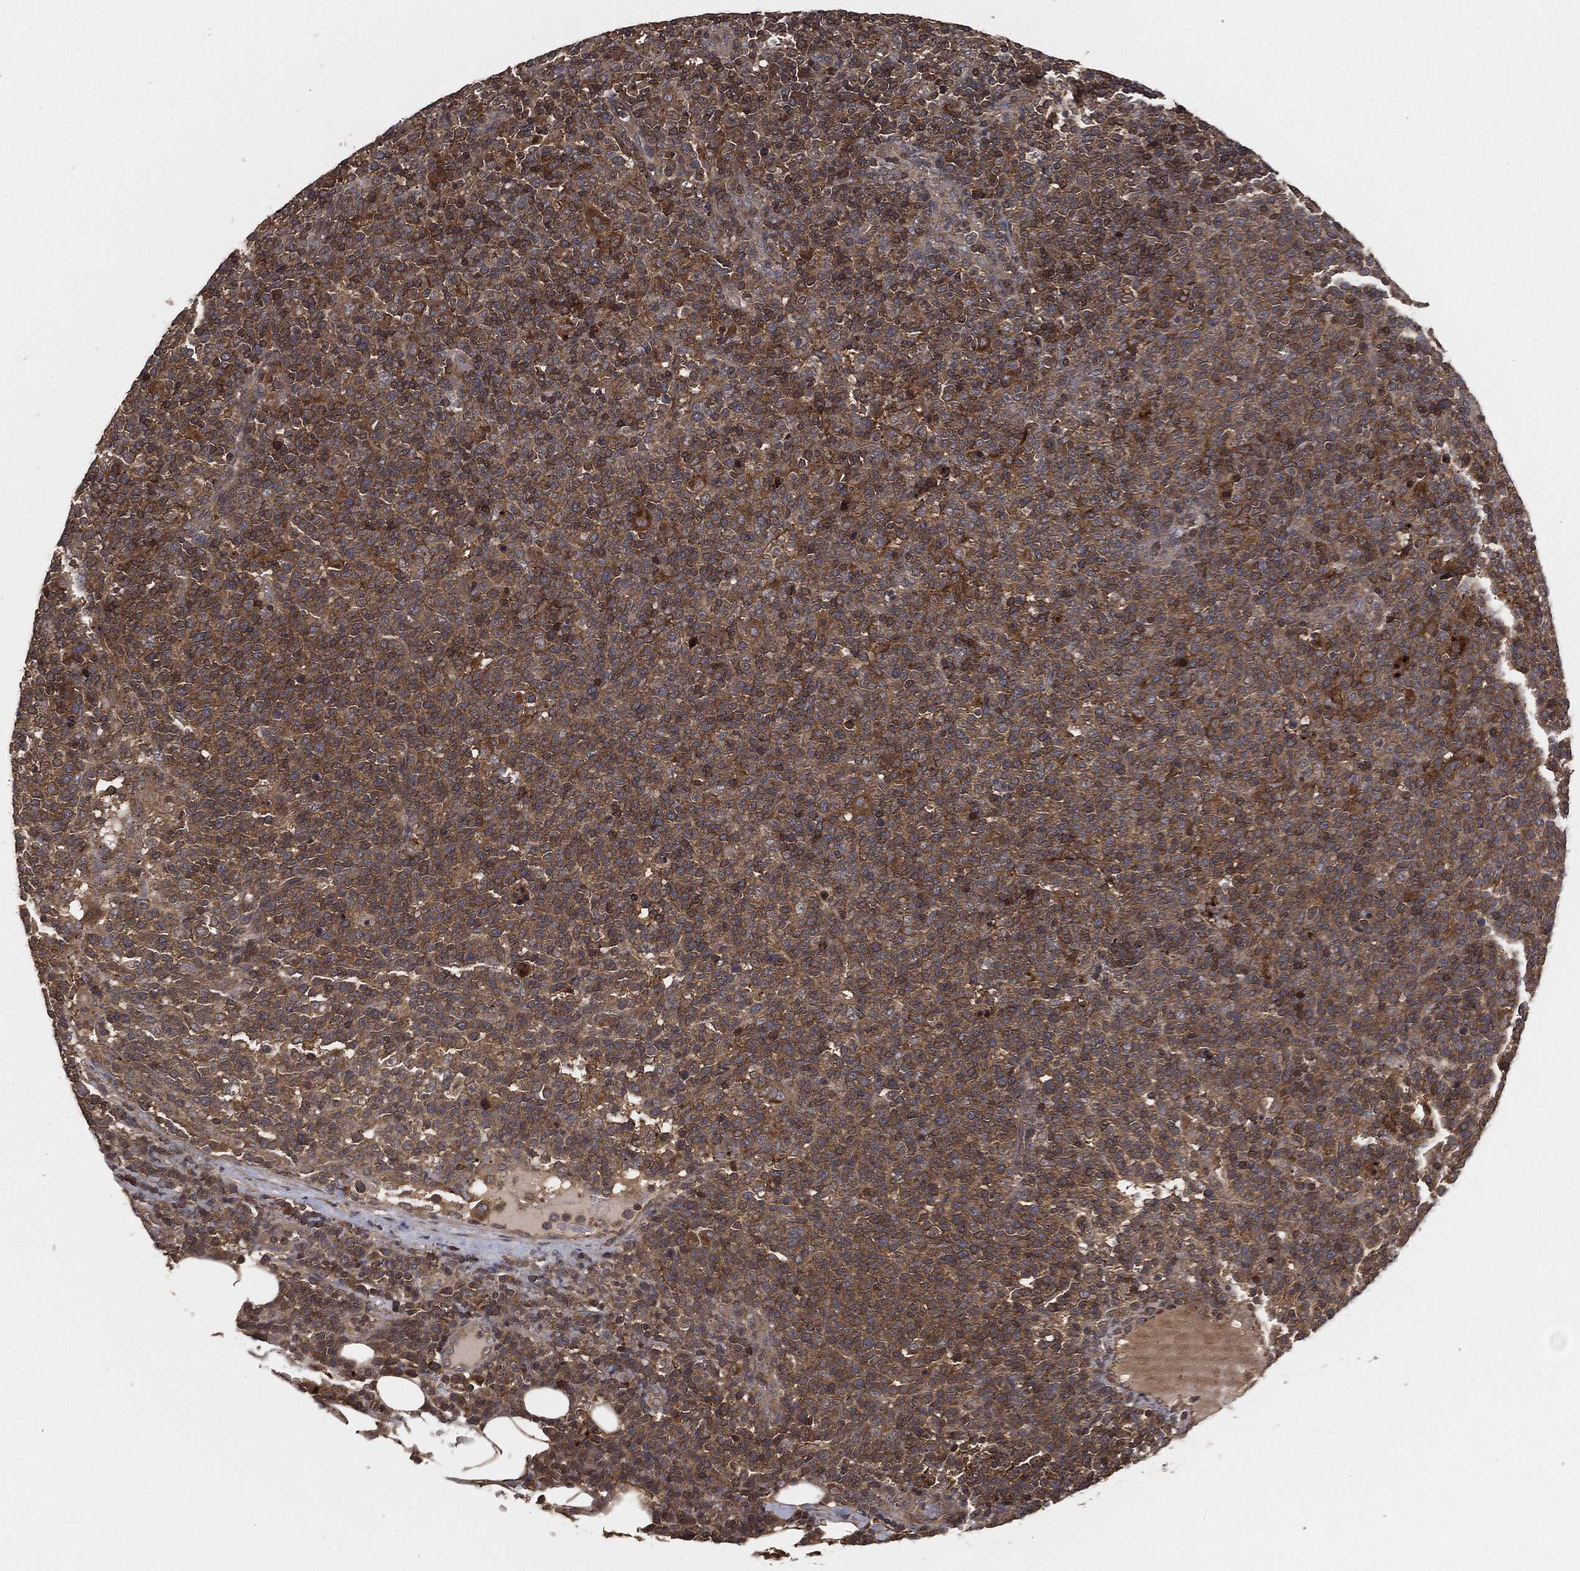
{"staining": {"intensity": "moderate", "quantity": "25%-75%", "location": "cytoplasmic/membranous"}, "tissue": "lymphoma", "cell_type": "Tumor cells", "image_type": "cancer", "snomed": [{"axis": "morphology", "description": "Malignant lymphoma, non-Hodgkin's type, High grade"}, {"axis": "topography", "description": "Lymph node"}], "caption": "There is medium levels of moderate cytoplasmic/membranous staining in tumor cells of lymphoma, as demonstrated by immunohistochemical staining (brown color).", "gene": "ERBIN", "patient": {"sex": "male", "age": 61}}